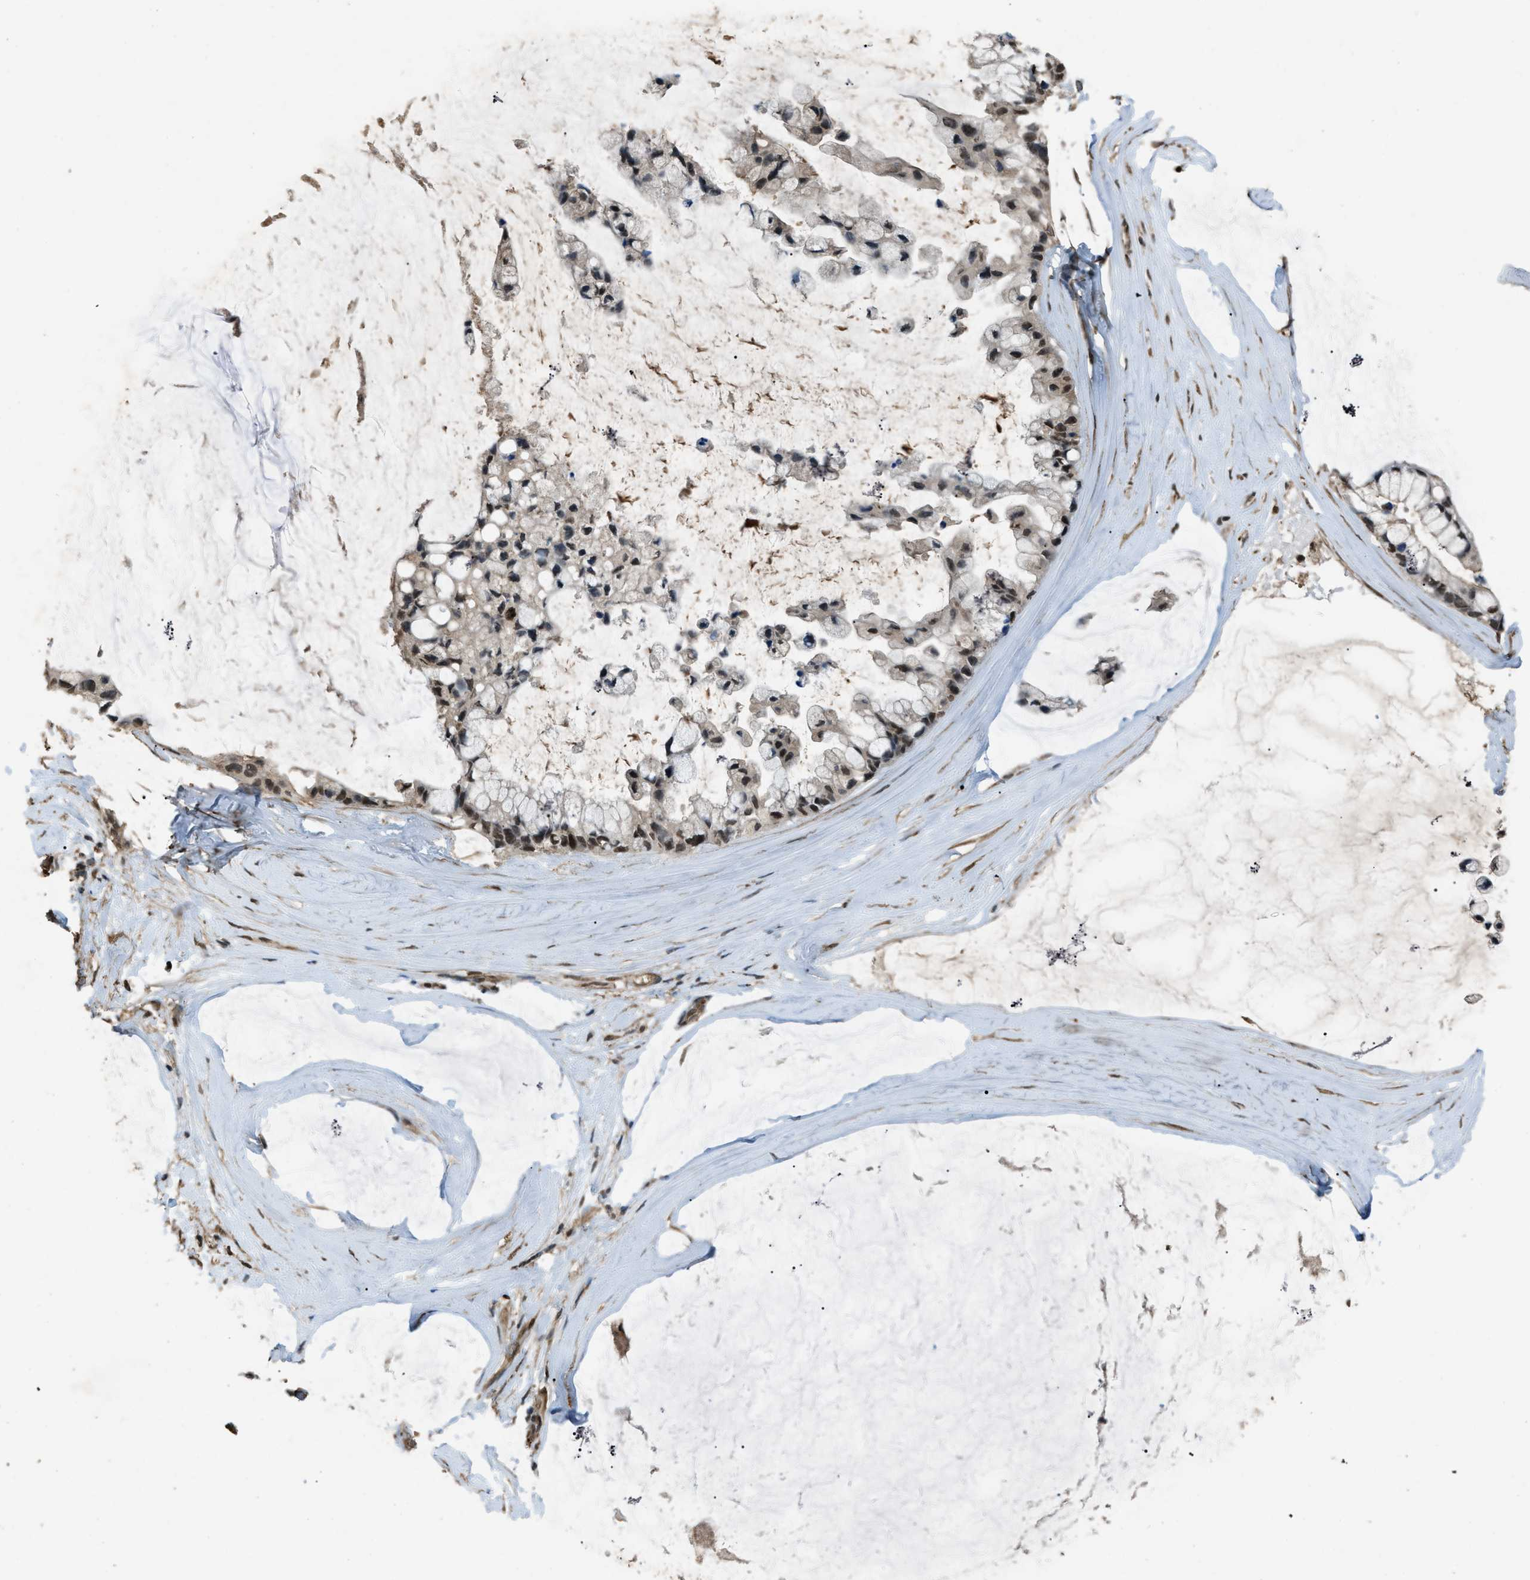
{"staining": {"intensity": "moderate", "quantity": ">75%", "location": "nuclear"}, "tissue": "ovarian cancer", "cell_type": "Tumor cells", "image_type": "cancer", "snomed": [{"axis": "morphology", "description": "Cystadenocarcinoma, mucinous, NOS"}, {"axis": "topography", "description": "Ovary"}], "caption": "The immunohistochemical stain labels moderate nuclear positivity in tumor cells of mucinous cystadenocarcinoma (ovarian) tissue.", "gene": "SERTAD2", "patient": {"sex": "female", "age": 39}}